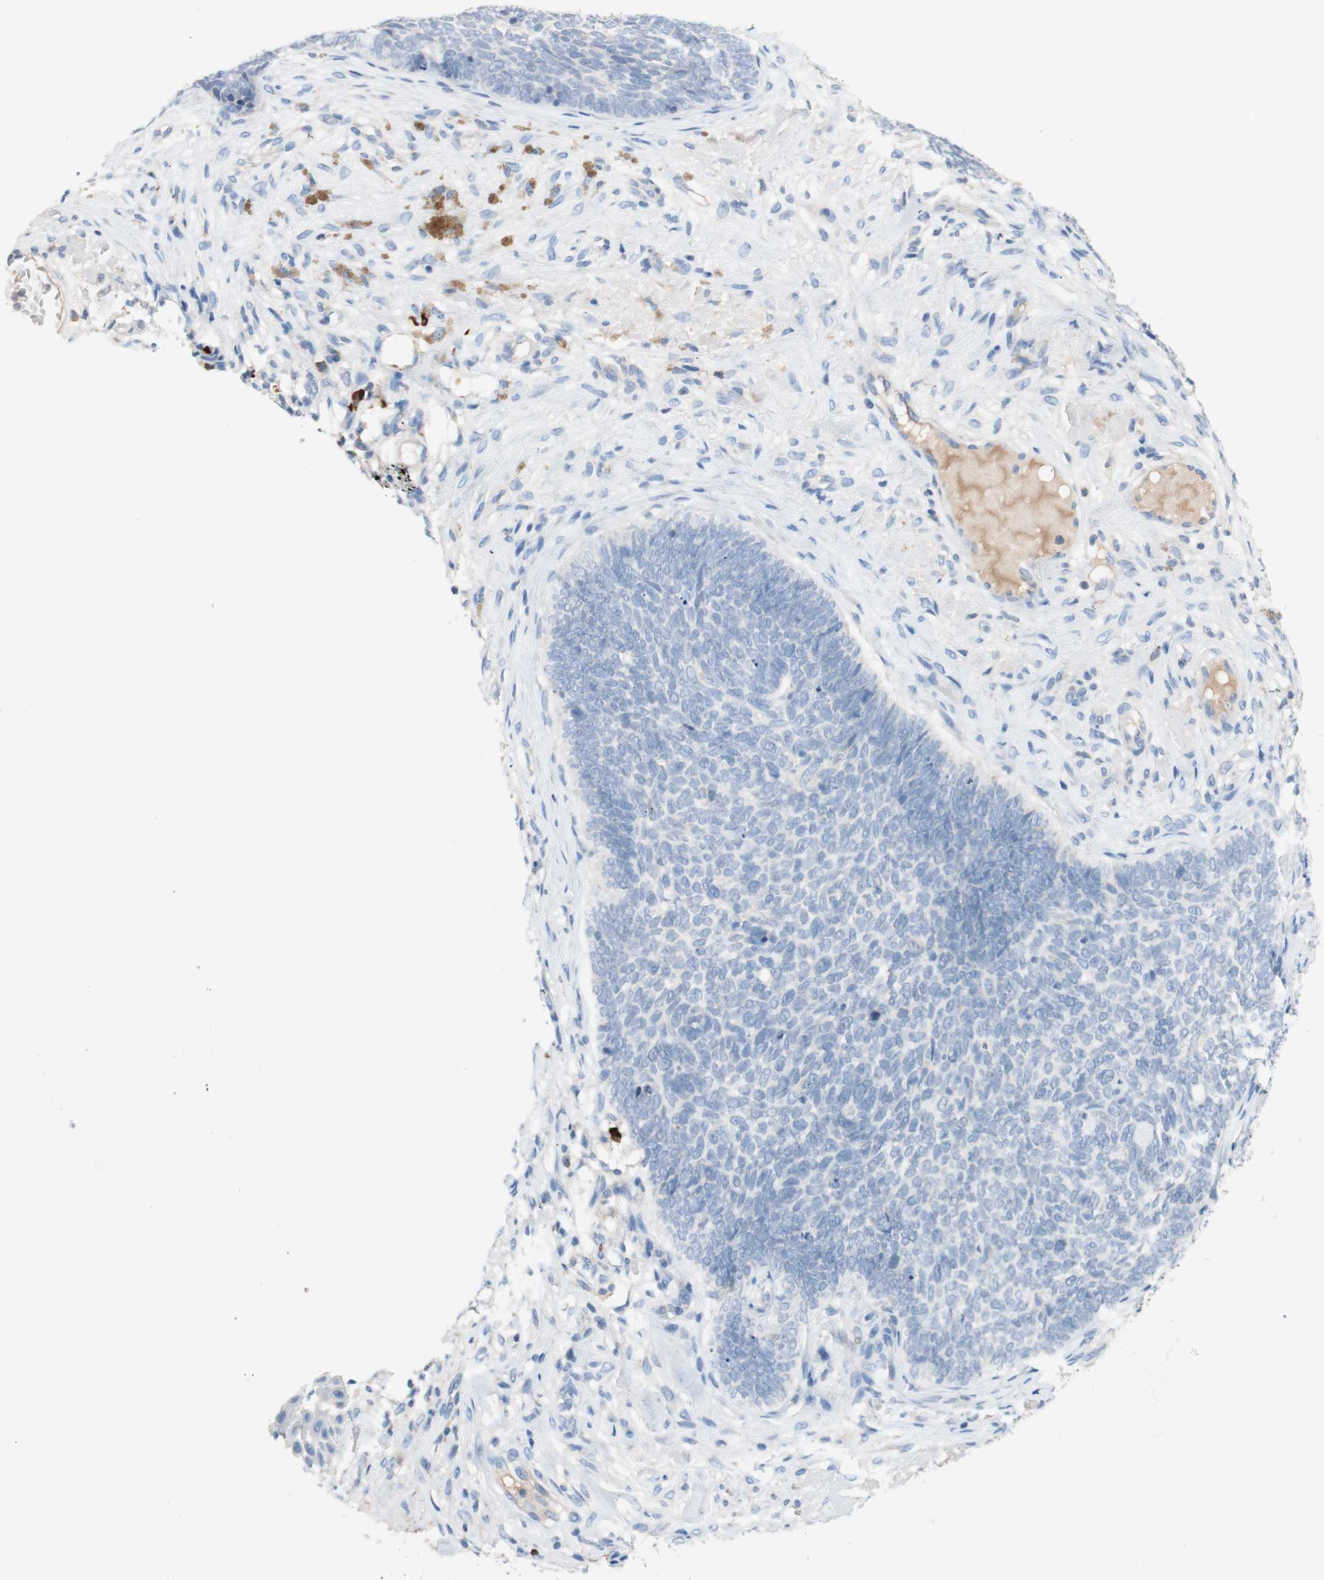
{"staining": {"intensity": "negative", "quantity": "none", "location": "none"}, "tissue": "skin cancer", "cell_type": "Tumor cells", "image_type": "cancer", "snomed": [{"axis": "morphology", "description": "Basal cell carcinoma"}, {"axis": "topography", "description": "Skin"}], "caption": "Photomicrograph shows no significant protein expression in tumor cells of skin cancer.", "gene": "PACSIN1", "patient": {"sex": "female", "age": 84}}